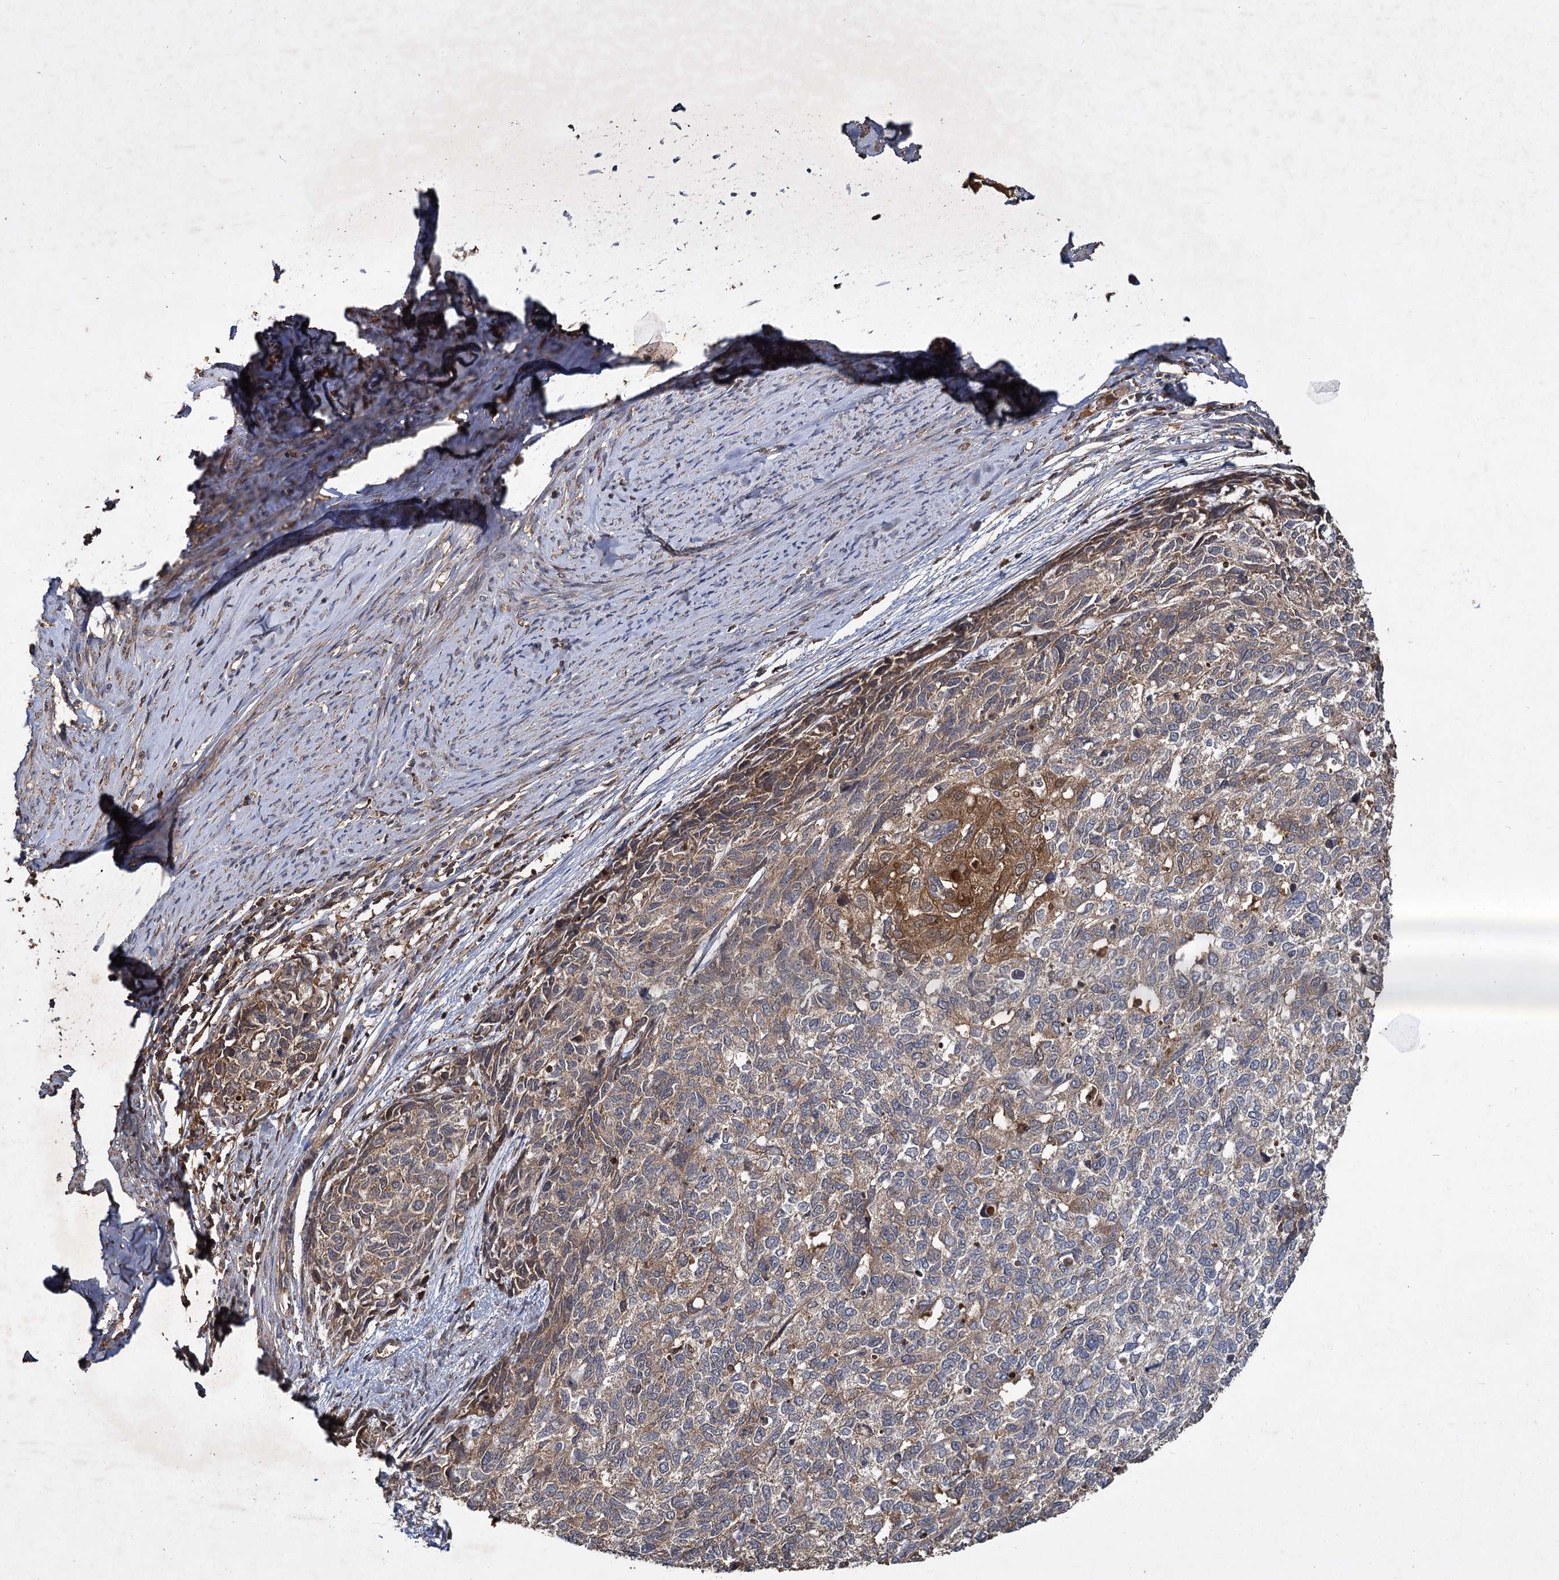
{"staining": {"intensity": "moderate", "quantity": "25%-75%", "location": "cytoplasmic/membranous"}, "tissue": "cervical cancer", "cell_type": "Tumor cells", "image_type": "cancer", "snomed": [{"axis": "morphology", "description": "Squamous cell carcinoma, NOS"}, {"axis": "topography", "description": "Cervix"}], "caption": "Immunohistochemical staining of cervical squamous cell carcinoma displays moderate cytoplasmic/membranous protein expression in about 25%-75% of tumor cells.", "gene": "GCLC", "patient": {"sex": "female", "age": 63}}